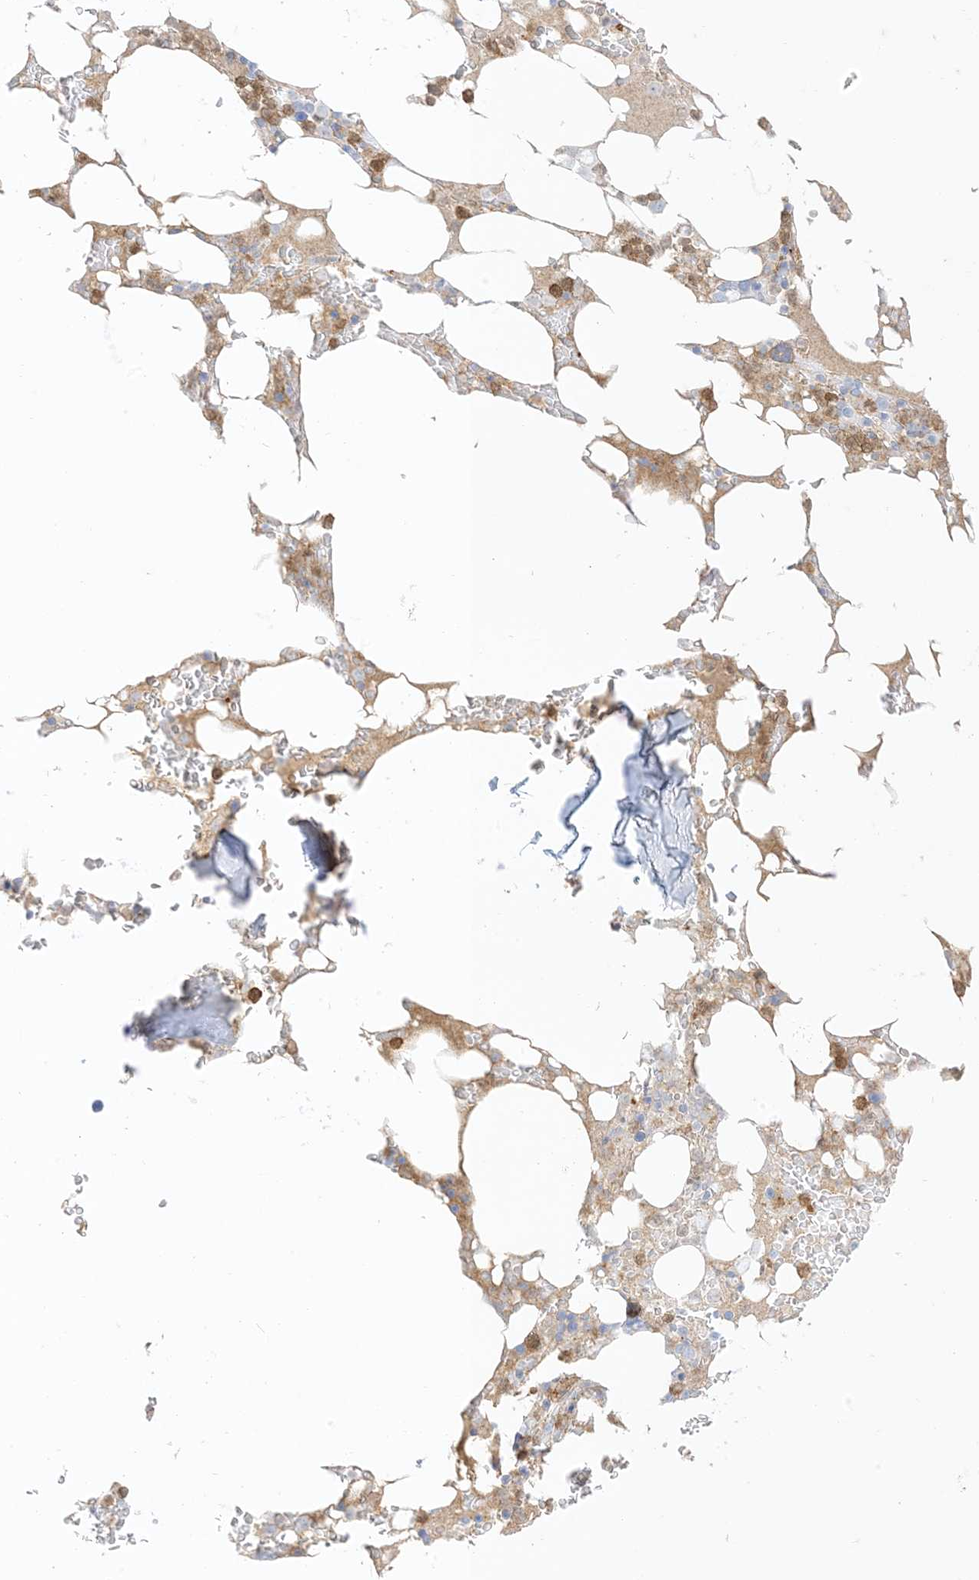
{"staining": {"intensity": "strong", "quantity": "<25%", "location": "cytoplasmic/membranous"}, "tissue": "bone marrow", "cell_type": "Hematopoietic cells", "image_type": "normal", "snomed": [{"axis": "morphology", "description": "Normal tissue, NOS"}, {"axis": "topography", "description": "Bone marrow"}], "caption": "DAB immunohistochemical staining of benign bone marrow exhibits strong cytoplasmic/membranous protein expression in about <25% of hematopoietic cells. (Stains: DAB (3,3'-diaminobenzidine) in brown, nuclei in blue, Microscopy: brightfield microscopy at high magnification).", "gene": "GSN", "patient": {"sex": "male", "age": 58}}